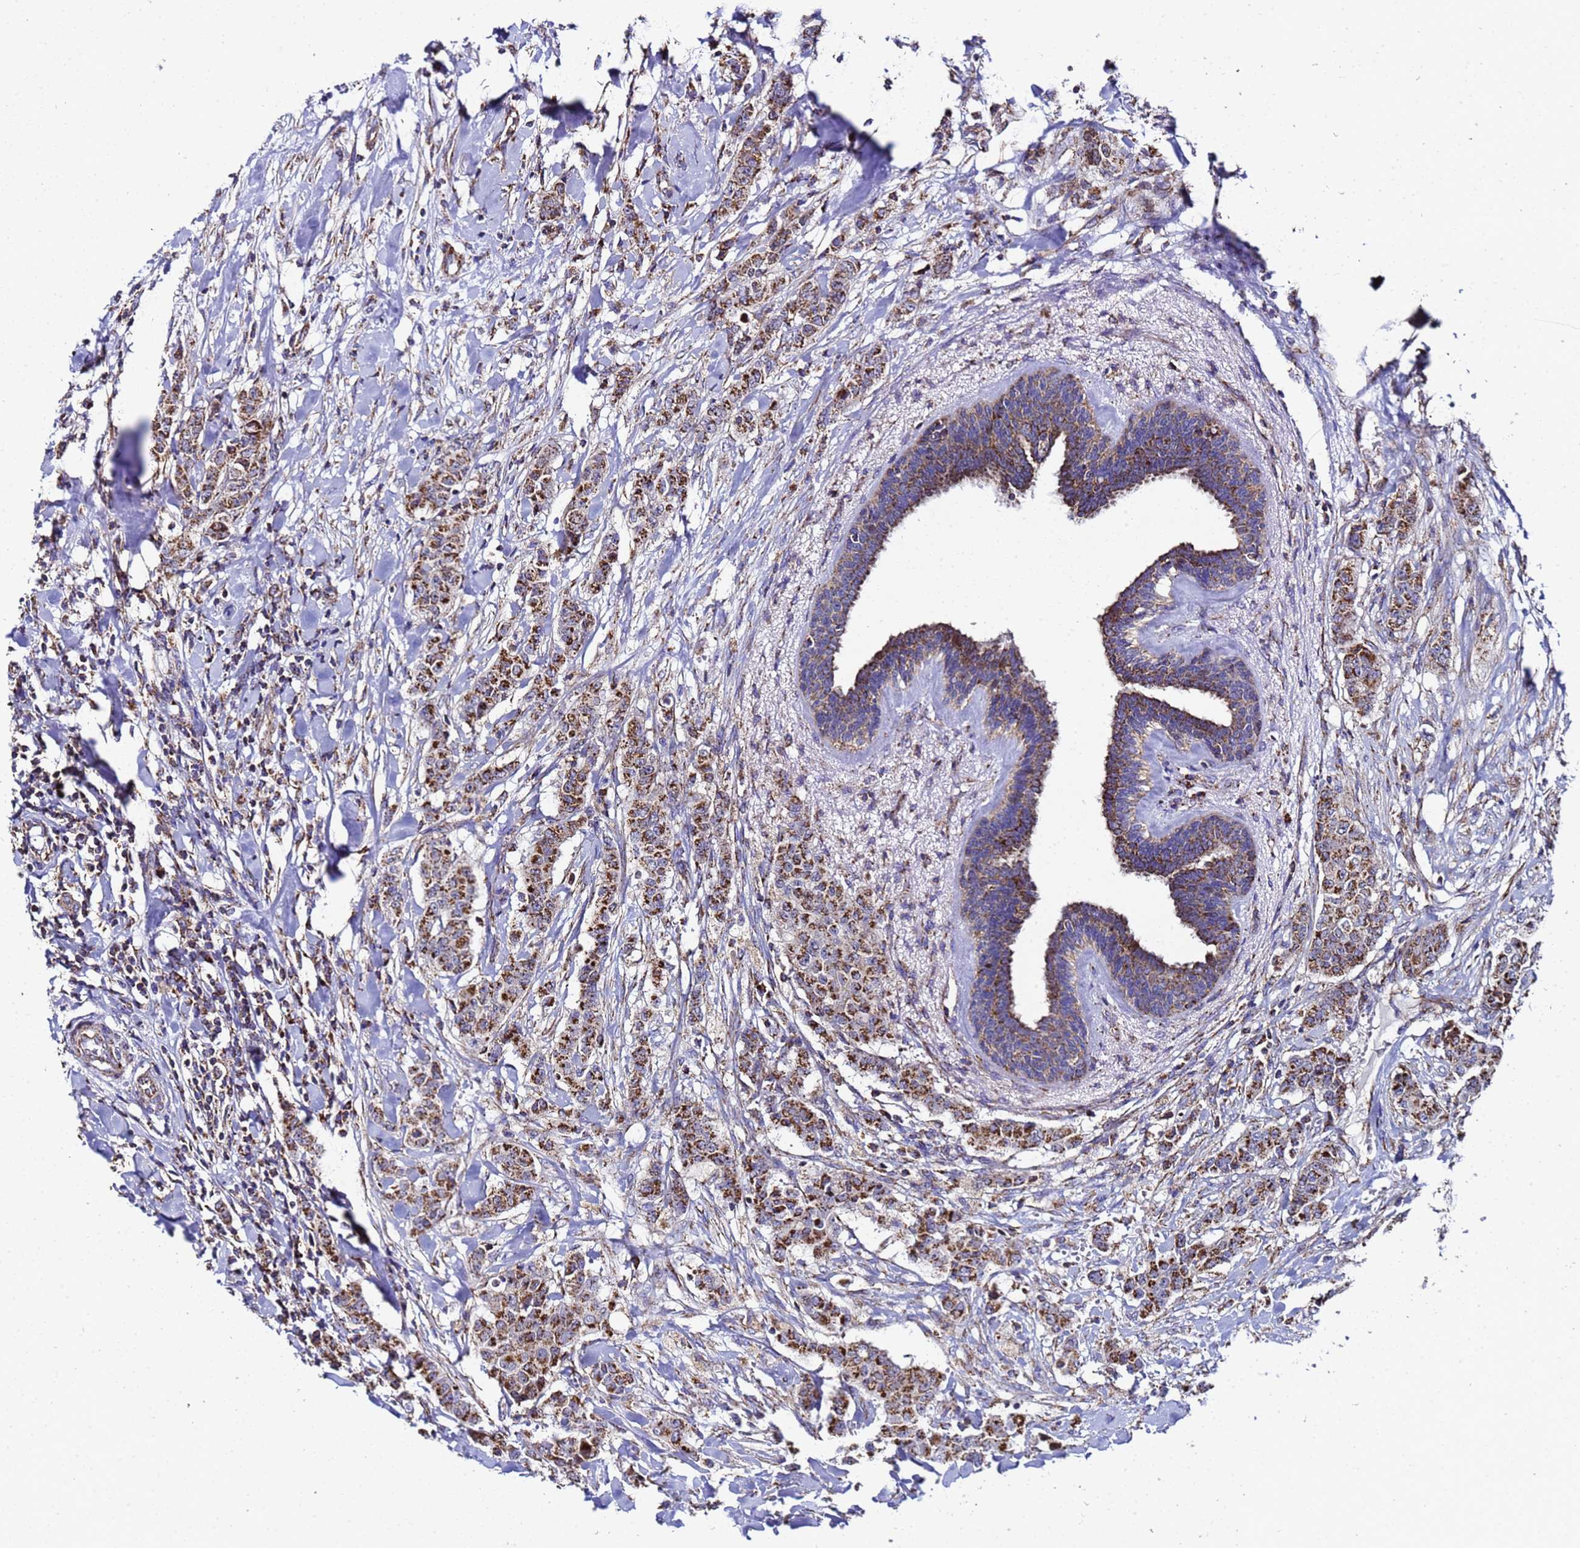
{"staining": {"intensity": "strong", "quantity": ">75%", "location": "cytoplasmic/membranous"}, "tissue": "breast cancer", "cell_type": "Tumor cells", "image_type": "cancer", "snomed": [{"axis": "morphology", "description": "Duct carcinoma"}, {"axis": "topography", "description": "Breast"}], "caption": "Brown immunohistochemical staining in invasive ductal carcinoma (breast) shows strong cytoplasmic/membranous positivity in approximately >75% of tumor cells. (Brightfield microscopy of DAB IHC at high magnification).", "gene": "MRPS12", "patient": {"sex": "female", "age": 40}}